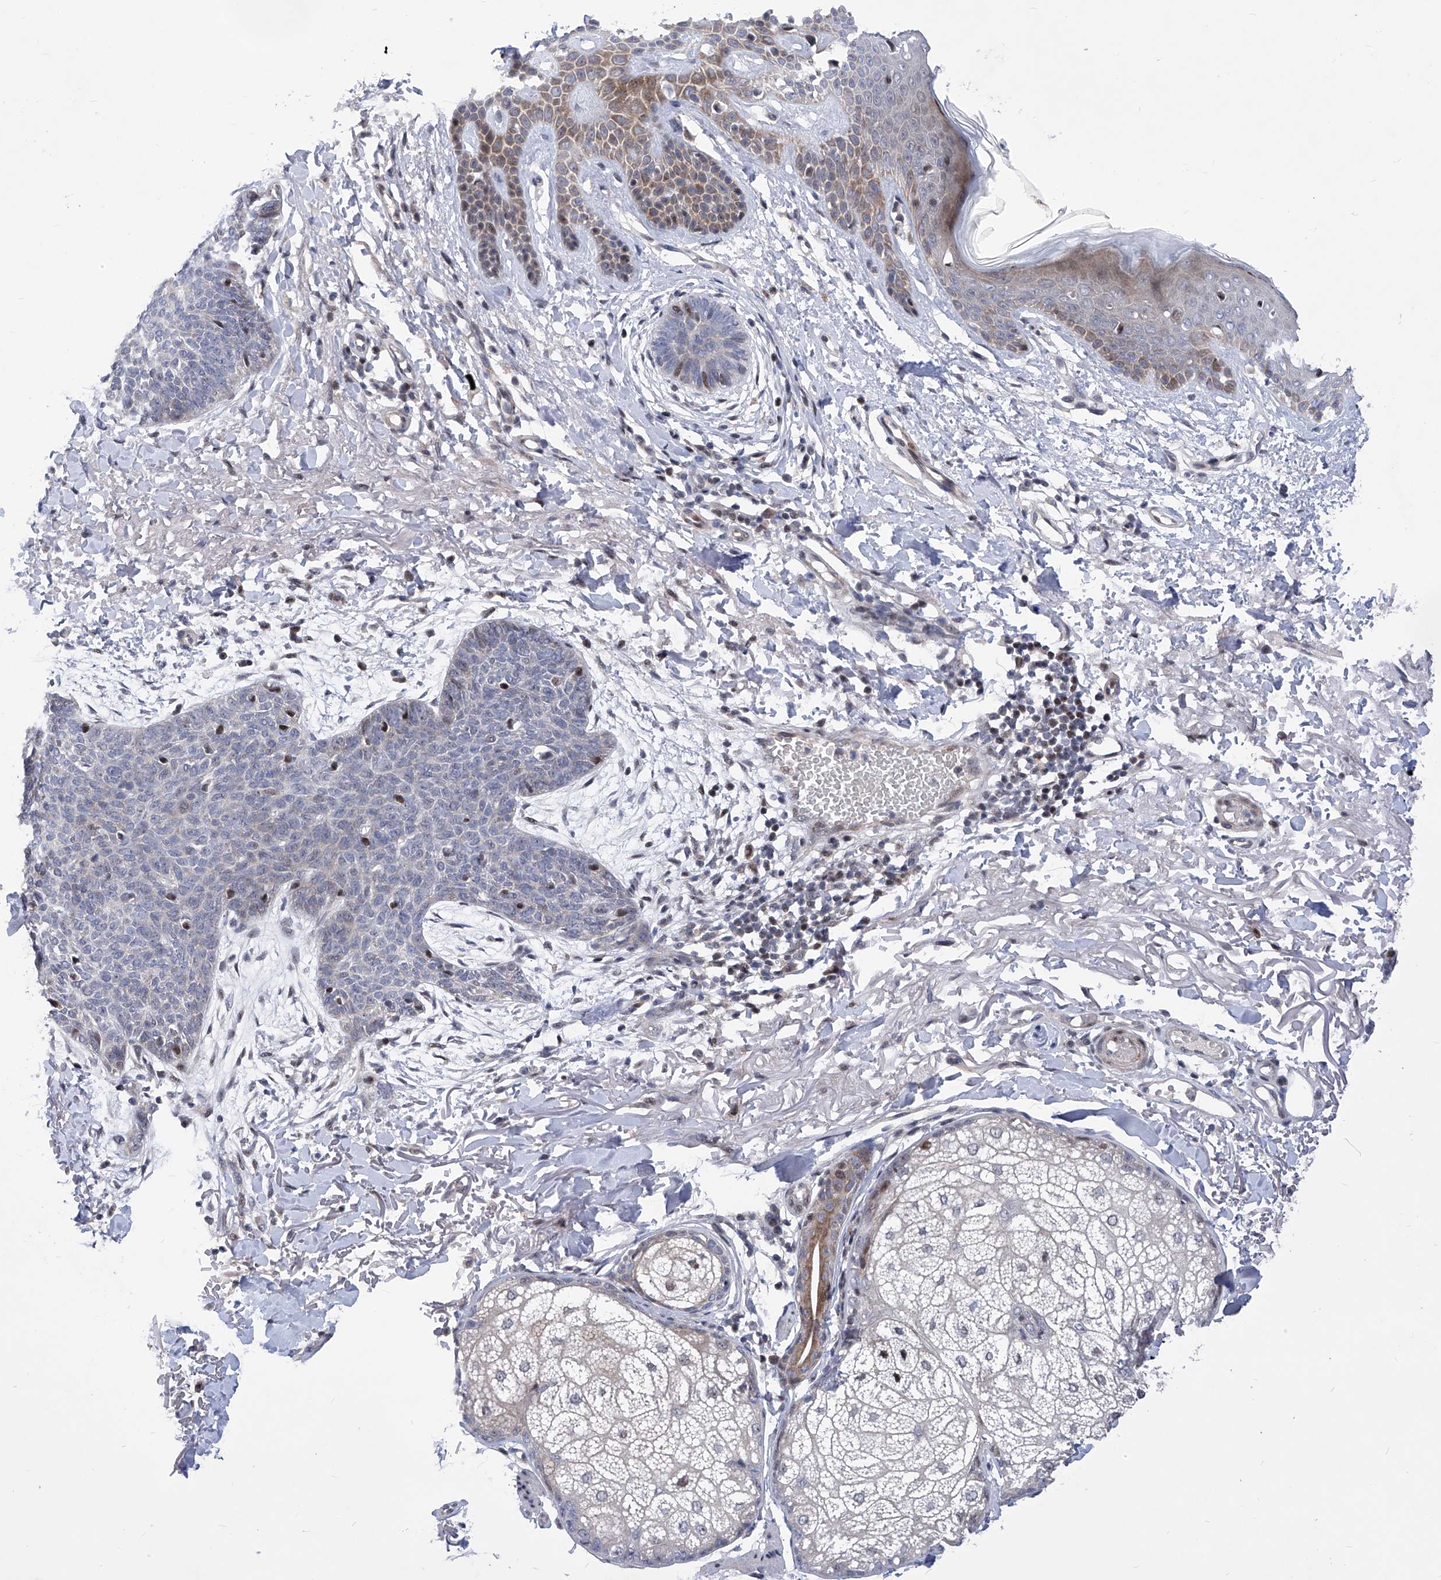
{"staining": {"intensity": "weak", "quantity": "<25%", "location": "cytoplasmic/membranous,nuclear"}, "tissue": "skin cancer", "cell_type": "Tumor cells", "image_type": "cancer", "snomed": [{"axis": "morphology", "description": "Basal cell carcinoma"}, {"axis": "topography", "description": "Skin"}], "caption": "Immunohistochemistry (IHC) photomicrograph of basal cell carcinoma (skin) stained for a protein (brown), which displays no expression in tumor cells.", "gene": "NUFIP1", "patient": {"sex": "male", "age": 85}}